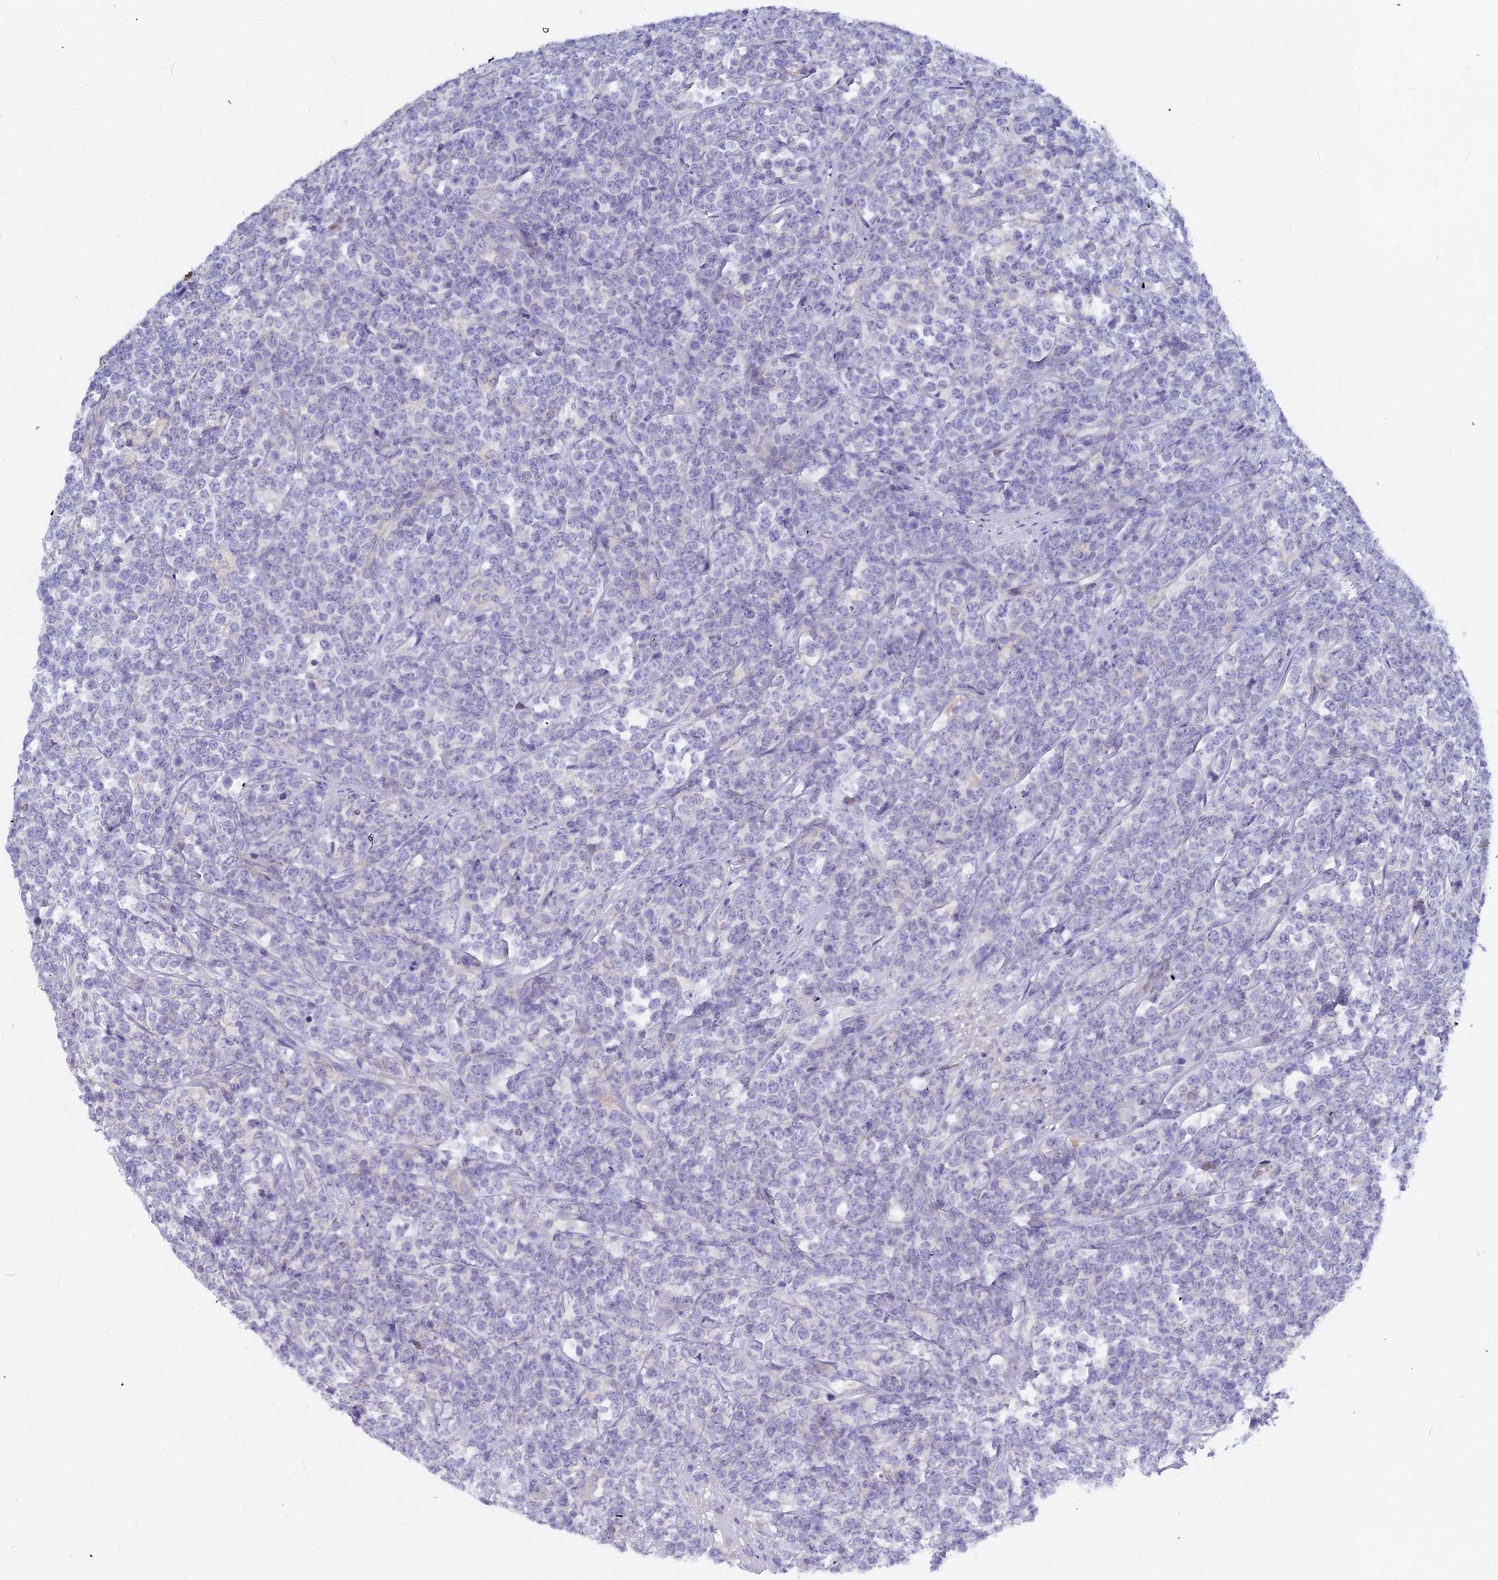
{"staining": {"intensity": "negative", "quantity": "none", "location": "none"}, "tissue": "lymphoma", "cell_type": "Tumor cells", "image_type": "cancer", "snomed": [{"axis": "morphology", "description": "Malignant lymphoma, non-Hodgkin's type, High grade"}, {"axis": "topography", "description": "Small intestine"}], "caption": "Immunohistochemistry micrograph of human high-grade malignant lymphoma, non-Hodgkin's type stained for a protein (brown), which shows no staining in tumor cells. (Stains: DAB (3,3'-diaminobenzidine) immunohistochemistry with hematoxylin counter stain, Microscopy: brightfield microscopy at high magnification).", "gene": "DMRTA1", "patient": {"sex": "male", "age": 8}}